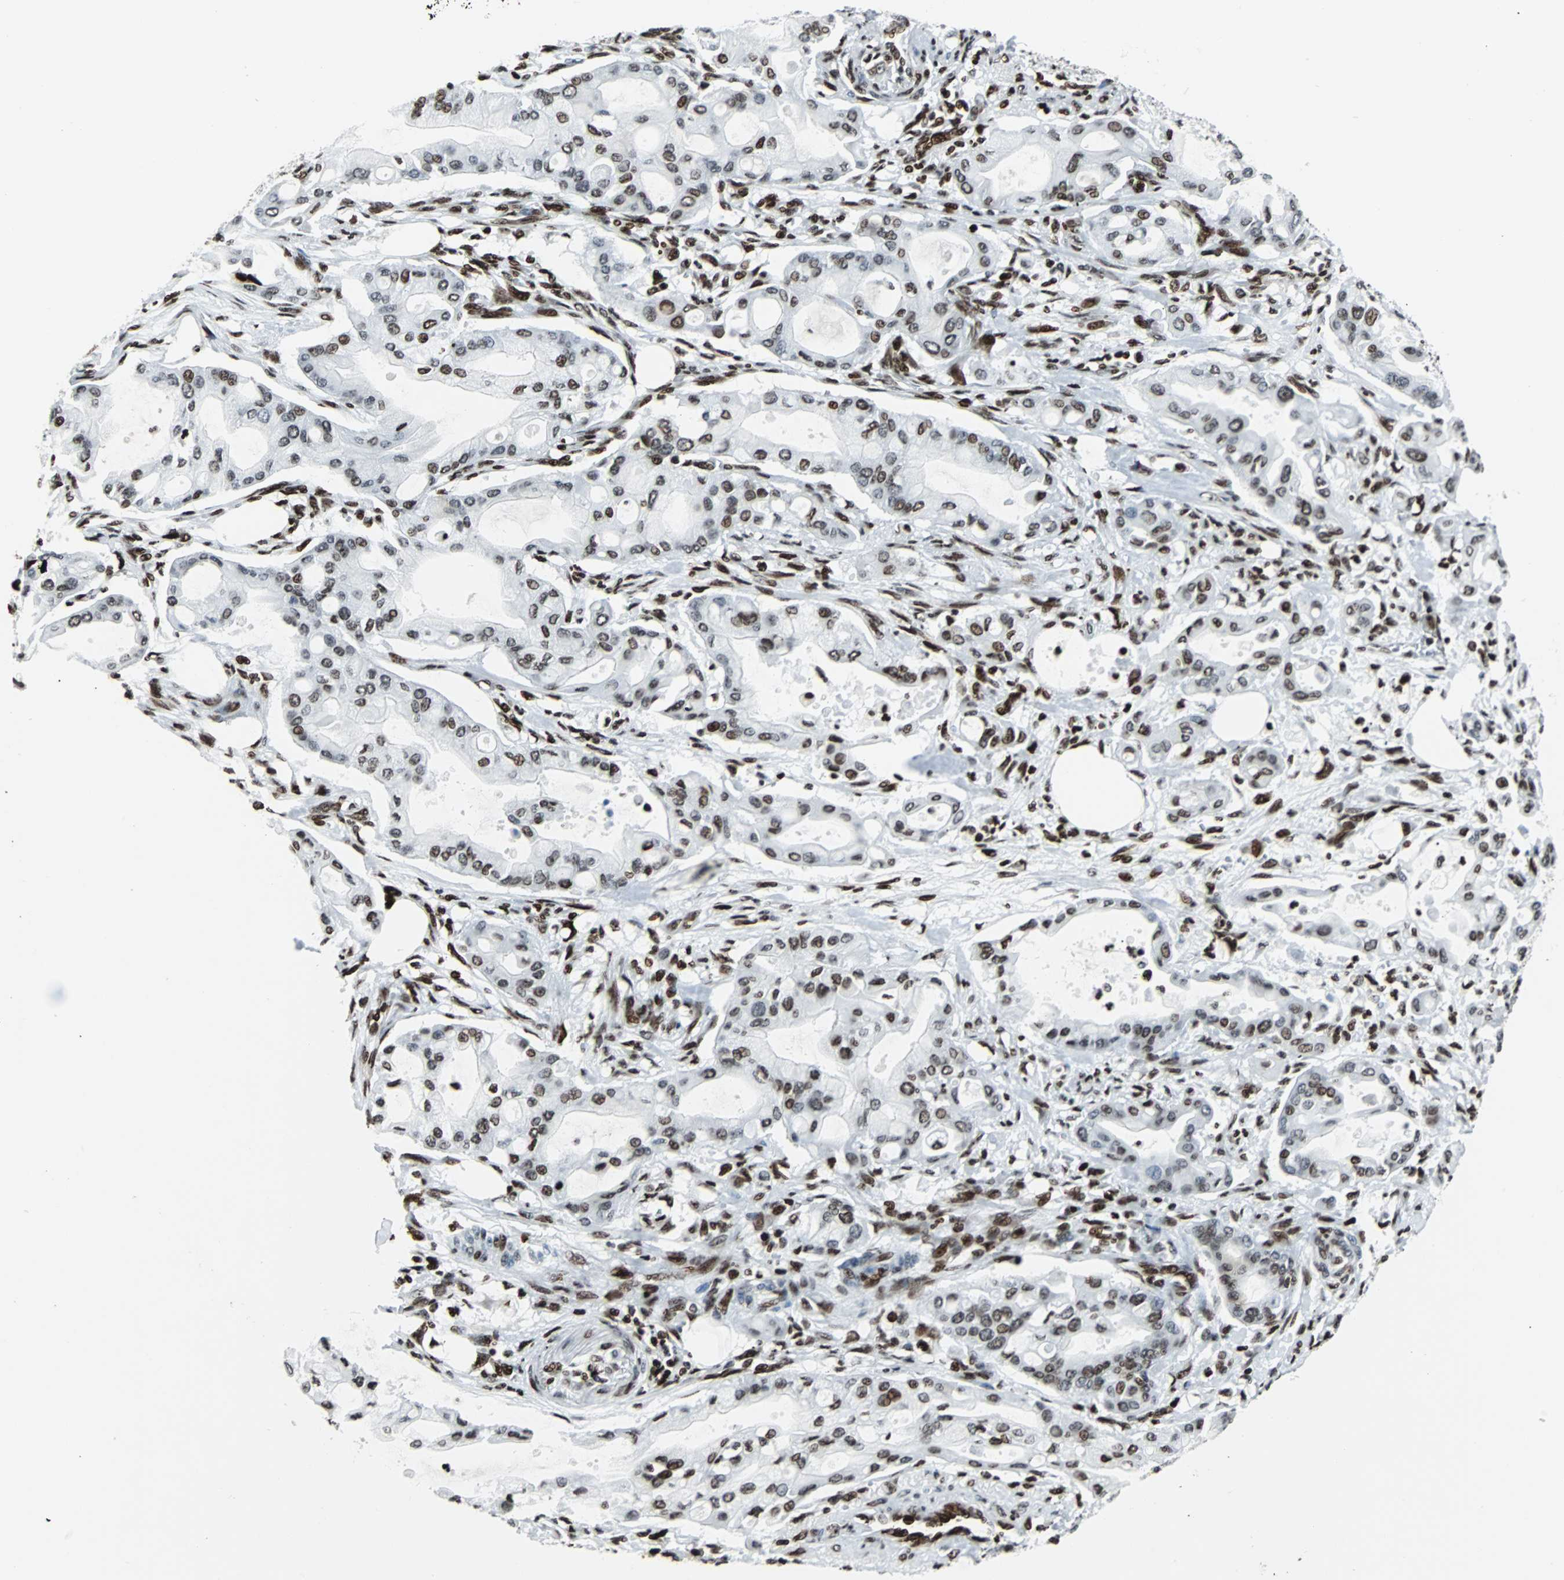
{"staining": {"intensity": "moderate", "quantity": "25%-75%", "location": "nuclear"}, "tissue": "pancreatic cancer", "cell_type": "Tumor cells", "image_type": "cancer", "snomed": [{"axis": "morphology", "description": "Adenocarcinoma, NOS"}, {"axis": "morphology", "description": "Adenocarcinoma, metastatic, NOS"}, {"axis": "topography", "description": "Lymph node"}, {"axis": "topography", "description": "Pancreas"}, {"axis": "topography", "description": "Duodenum"}], "caption": "Protein staining of pancreatic adenocarcinoma tissue displays moderate nuclear expression in about 25%-75% of tumor cells.", "gene": "ZNF131", "patient": {"sex": "female", "age": 64}}